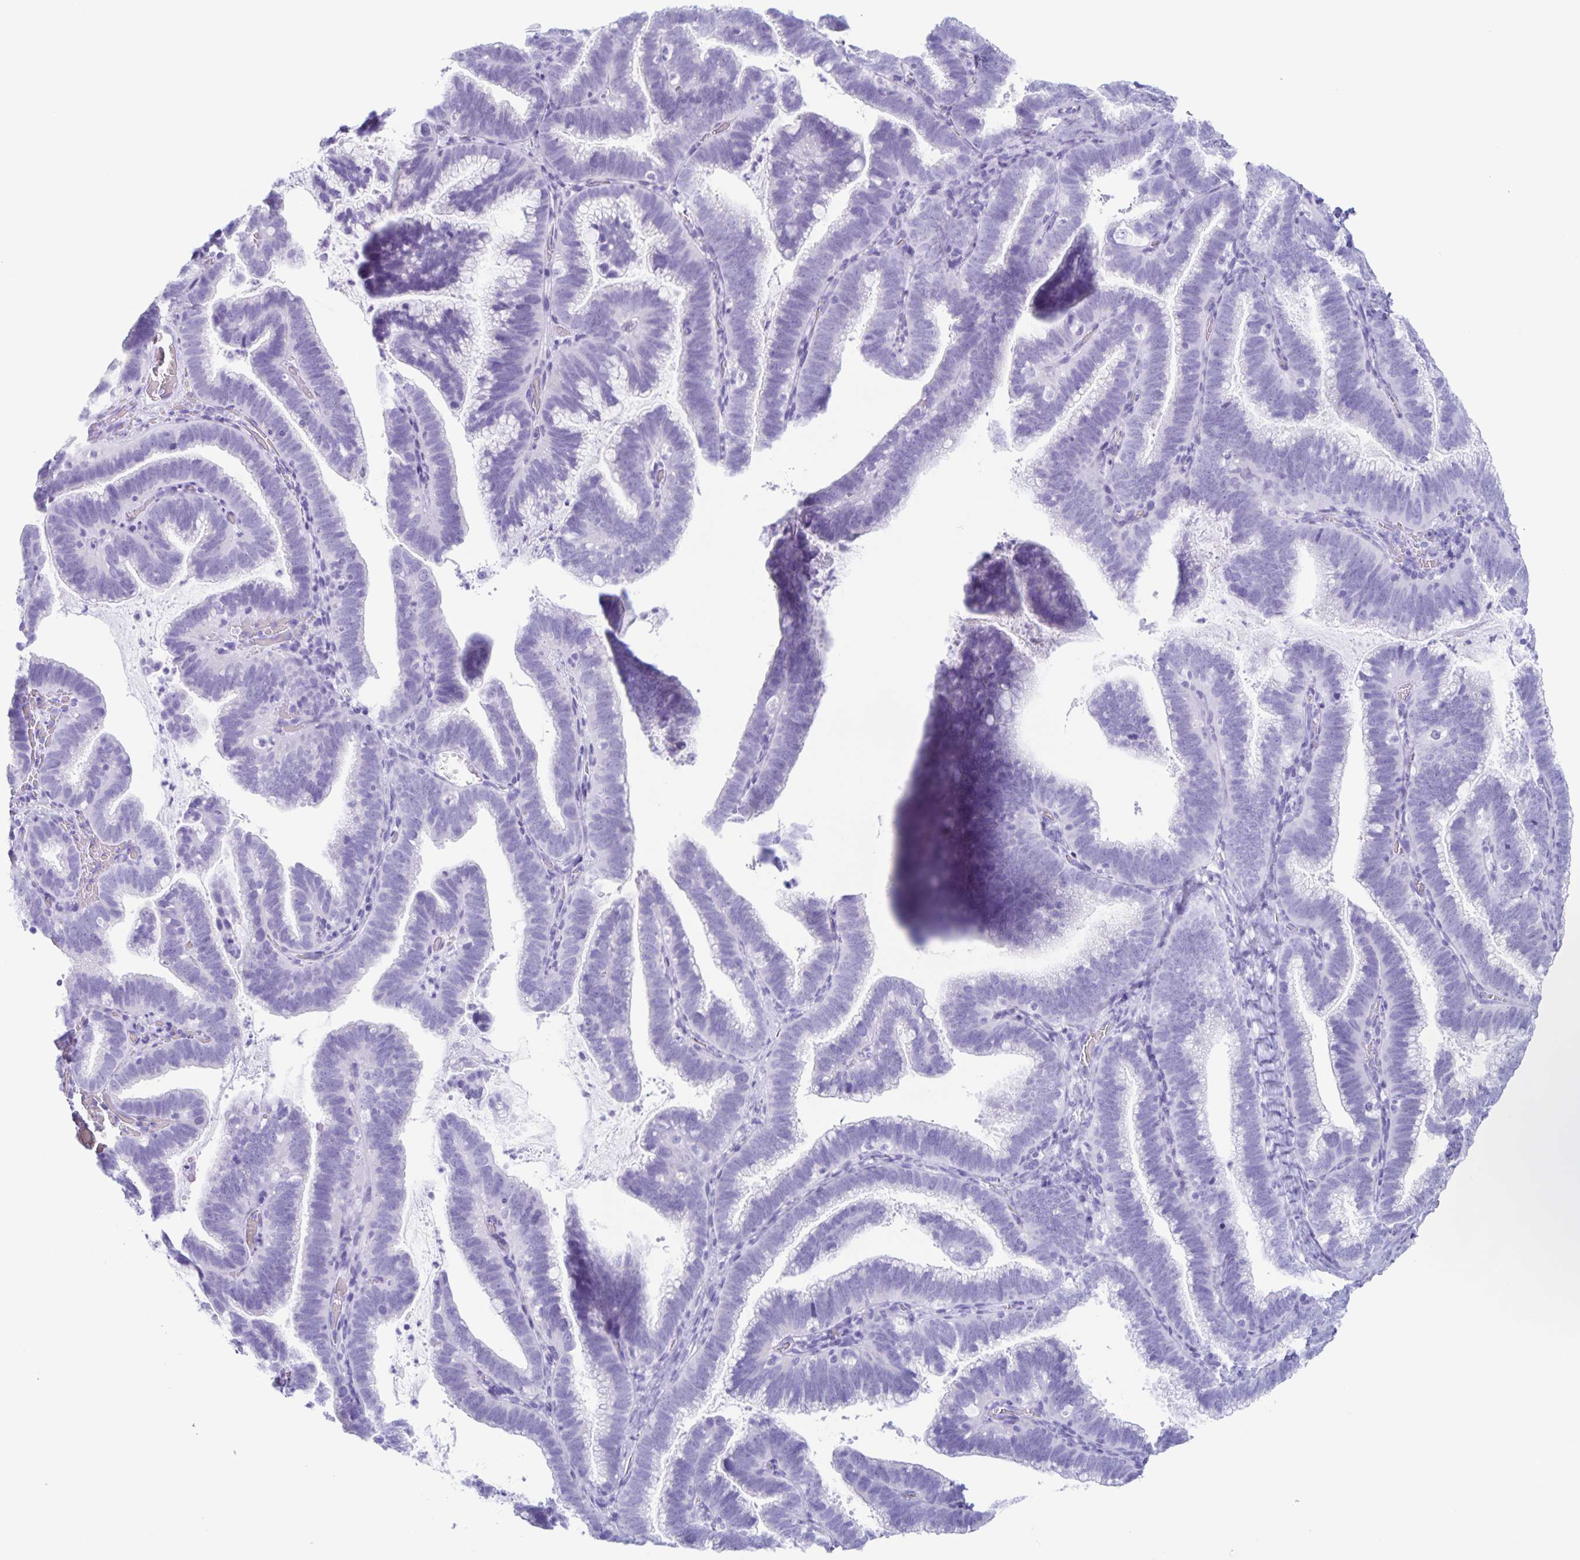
{"staining": {"intensity": "negative", "quantity": "none", "location": "none"}, "tissue": "cervical cancer", "cell_type": "Tumor cells", "image_type": "cancer", "snomed": [{"axis": "morphology", "description": "Adenocarcinoma, NOS"}, {"axis": "topography", "description": "Cervix"}], "caption": "Human adenocarcinoma (cervical) stained for a protein using IHC shows no staining in tumor cells.", "gene": "C12orf56", "patient": {"sex": "female", "age": 61}}